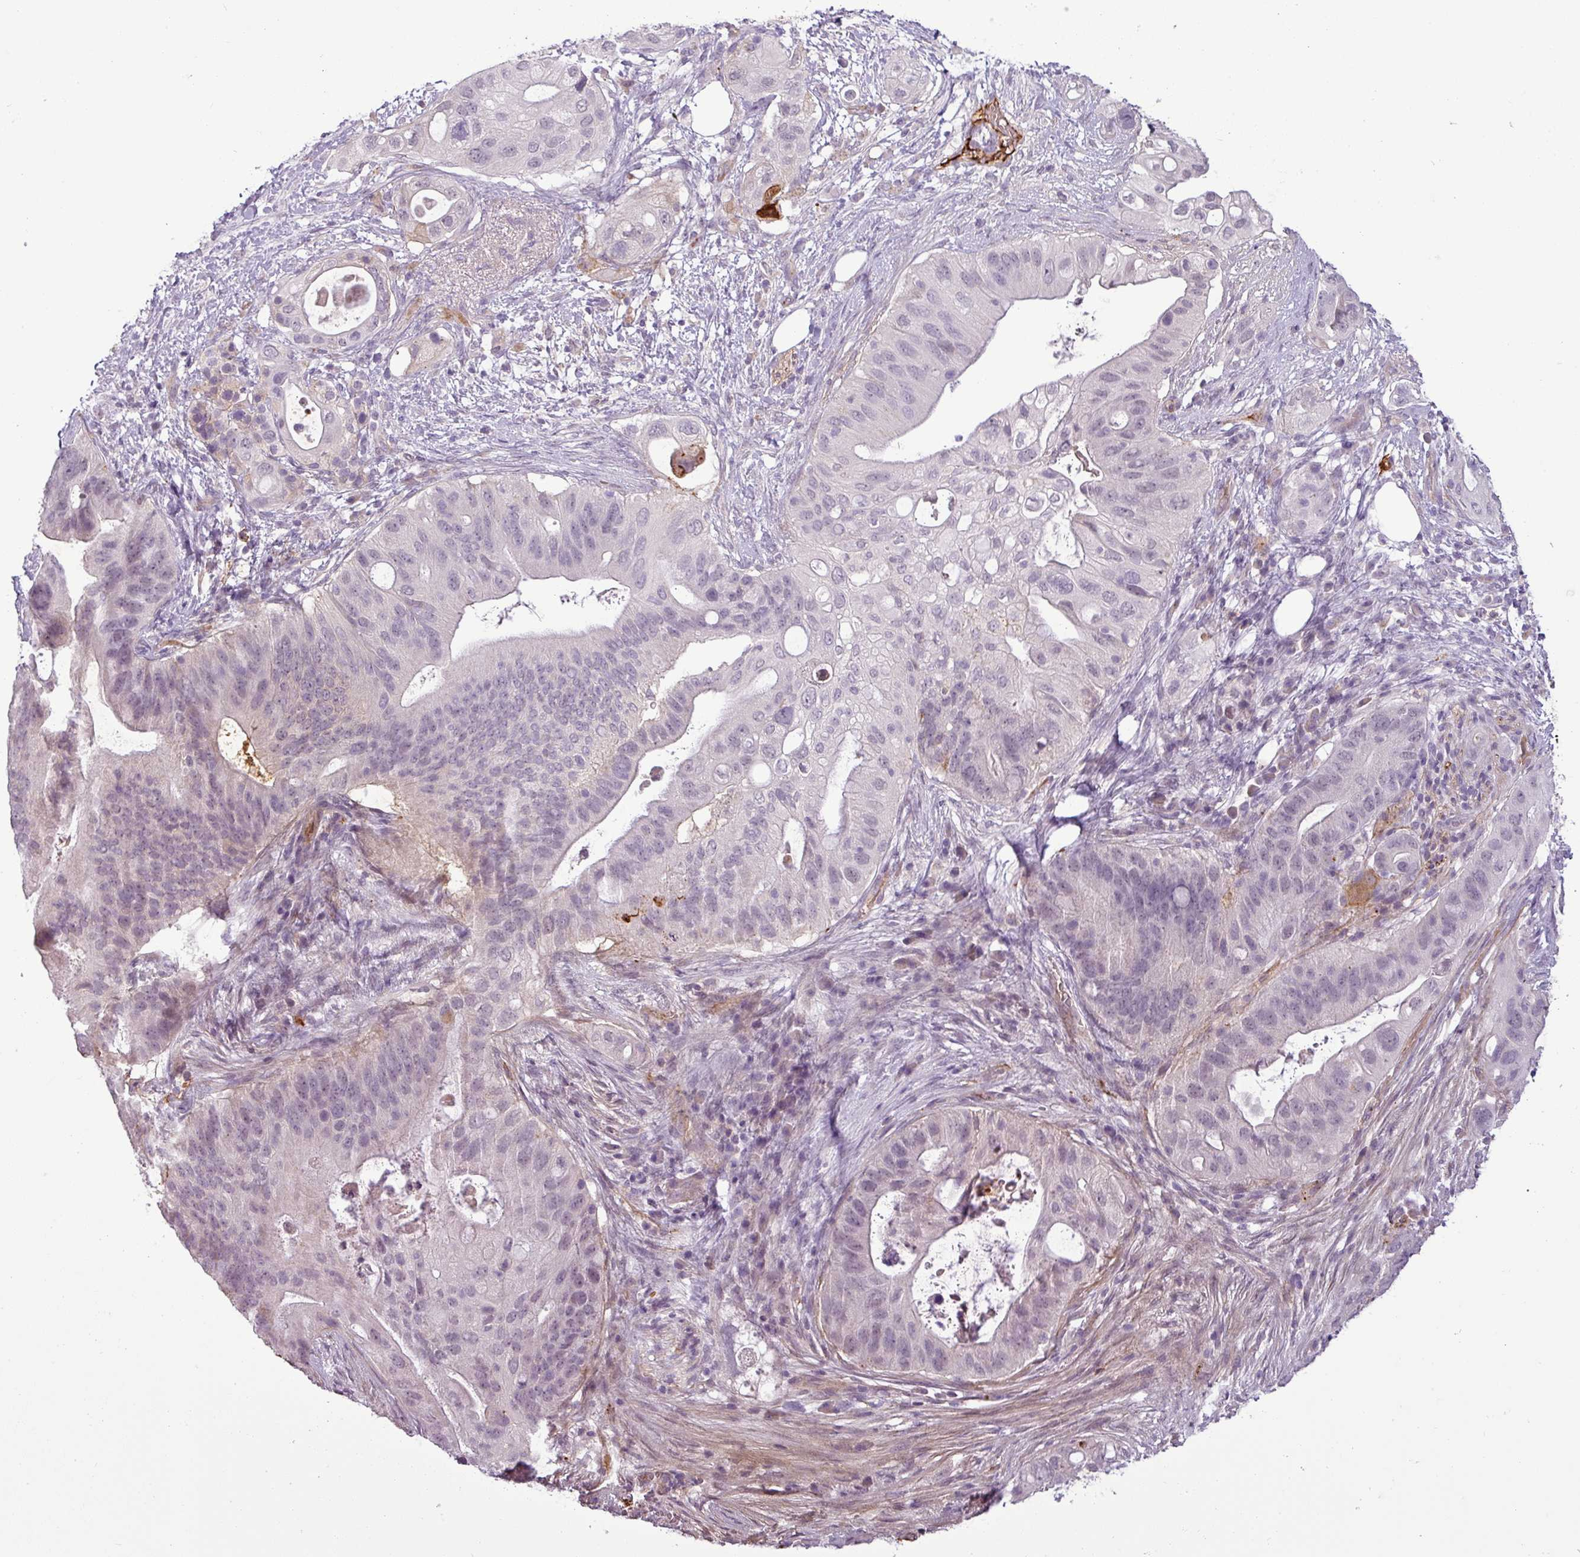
{"staining": {"intensity": "negative", "quantity": "none", "location": "none"}, "tissue": "pancreatic cancer", "cell_type": "Tumor cells", "image_type": "cancer", "snomed": [{"axis": "morphology", "description": "Adenocarcinoma, NOS"}, {"axis": "topography", "description": "Pancreas"}], "caption": "Tumor cells are negative for brown protein staining in pancreatic cancer. (DAB IHC with hematoxylin counter stain).", "gene": "APOC1", "patient": {"sex": "female", "age": 72}}